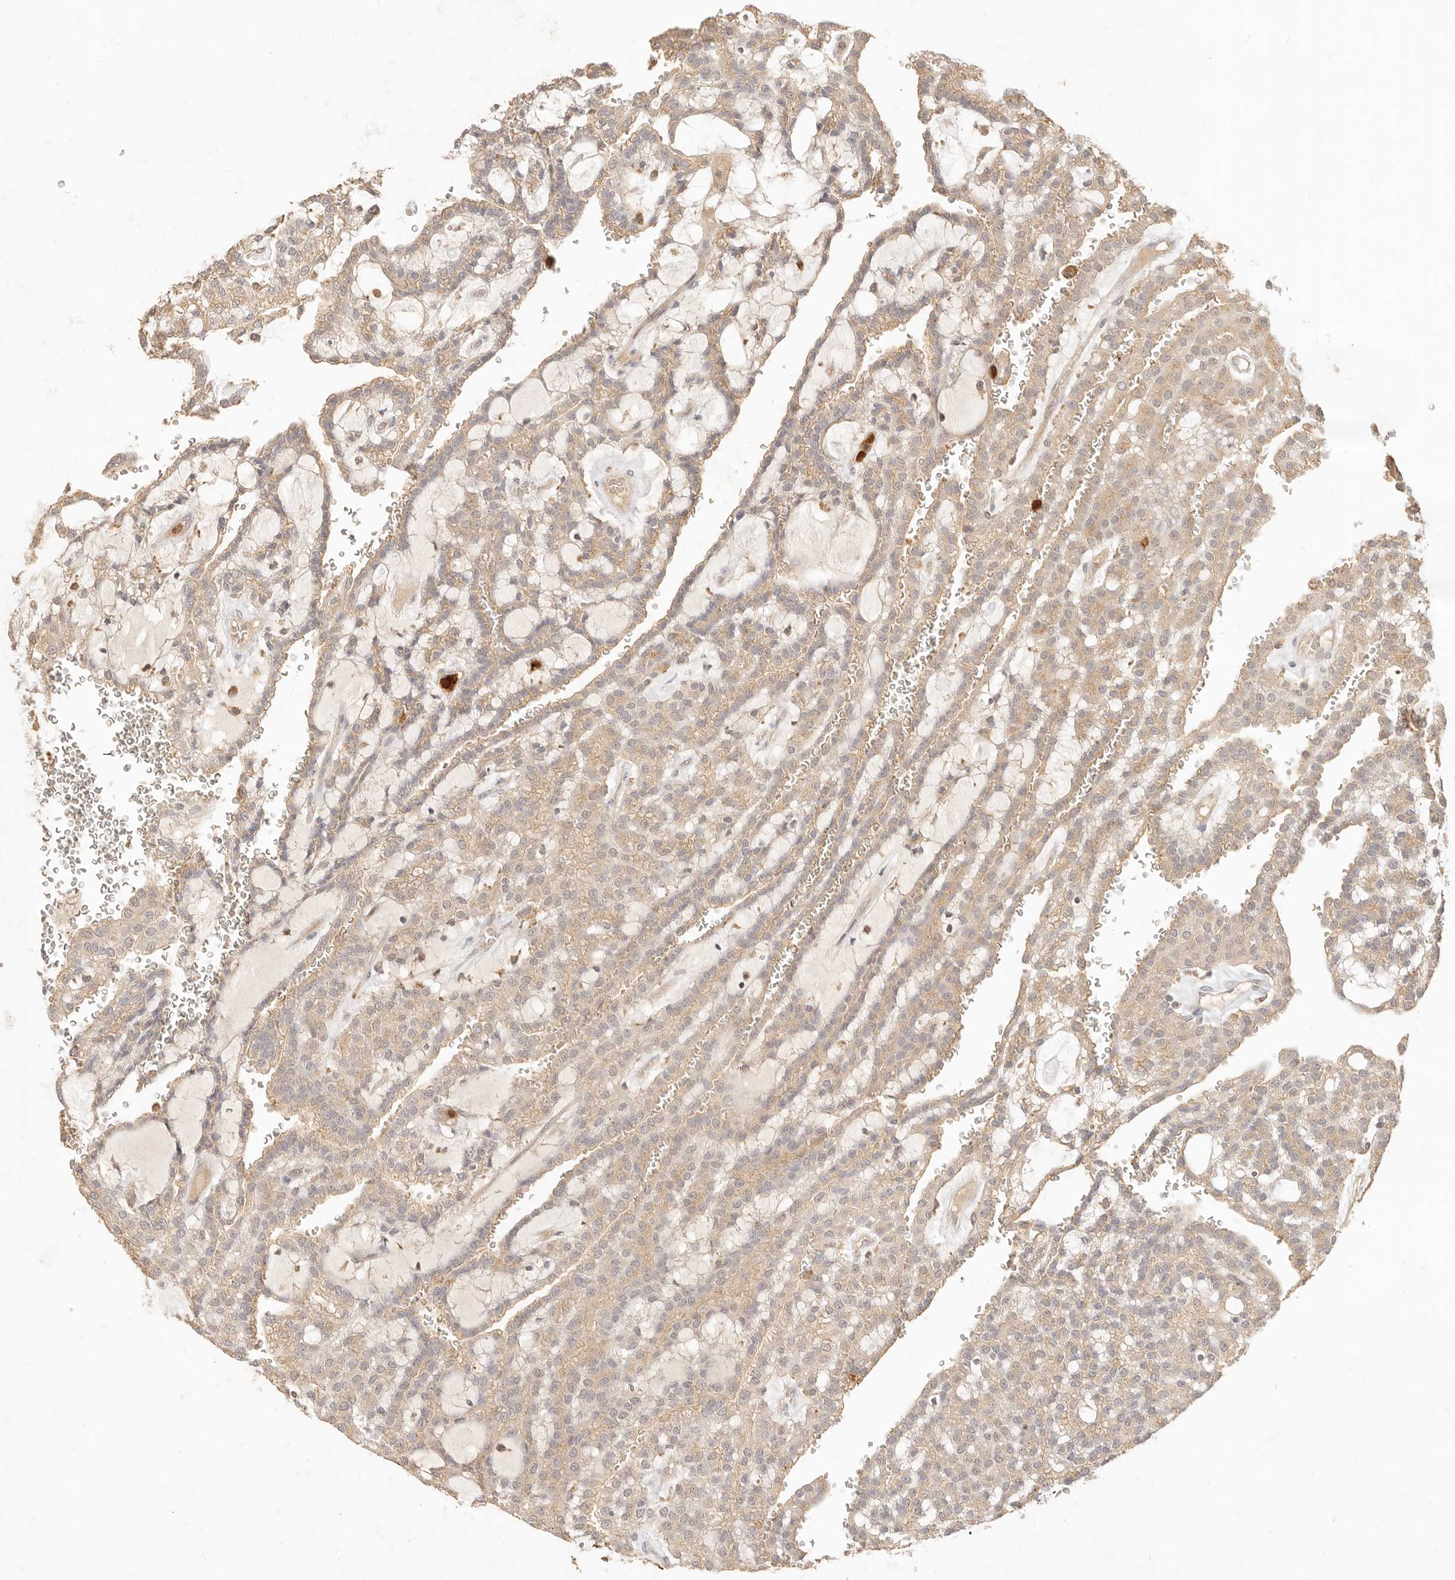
{"staining": {"intensity": "weak", "quantity": ">75%", "location": "cytoplasmic/membranous"}, "tissue": "renal cancer", "cell_type": "Tumor cells", "image_type": "cancer", "snomed": [{"axis": "morphology", "description": "Adenocarcinoma, NOS"}, {"axis": "topography", "description": "Kidney"}], "caption": "Protein staining exhibits weak cytoplasmic/membranous staining in approximately >75% of tumor cells in renal adenocarcinoma.", "gene": "TMTC2", "patient": {"sex": "male", "age": 63}}